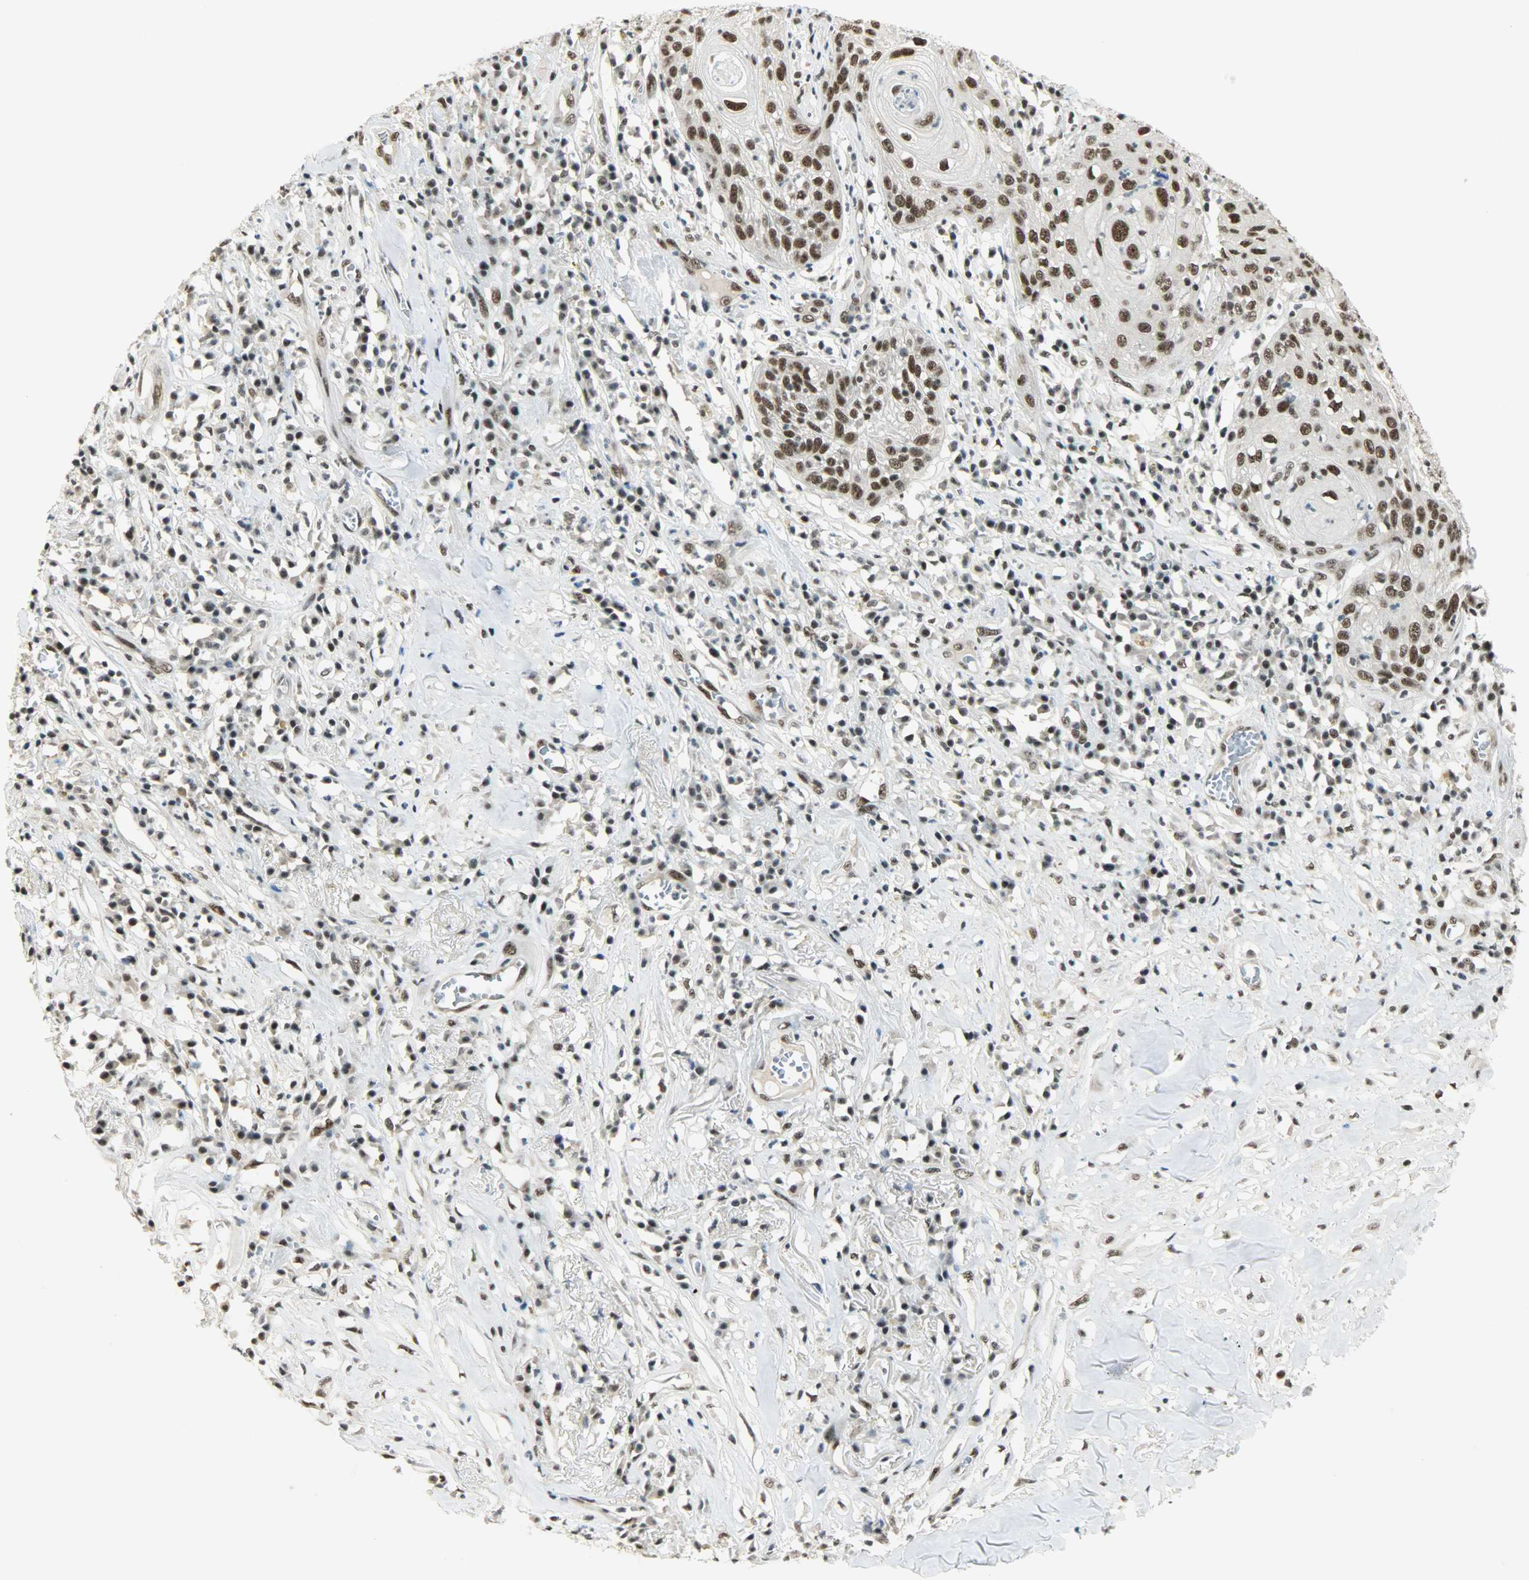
{"staining": {"intensity": "strong", "quantity": ">75%", "location": "nuclear"}, "tissue": "skin cancer", "cell_type": "Tumor cells", "image_type": "cancer", "snomed": [{"axis": "morphology", "description": "Squamous cell carcinoma, NOS"}, {"axis": "topography", "description": "Skin"}], "caption": "Brown immunohistochemical staining in squamous cell carcinoma (skin) exhibits strong nuclear expression in approximately >75% of tumor cells. (Stains: DAB (3,3'-diaminobenzidine) in brown, nuclei in blue, Microscopy: brightfield microscopy at high magnification).", "gene": "SUGP1", "patient": {"sex": "male", "age": 65}}